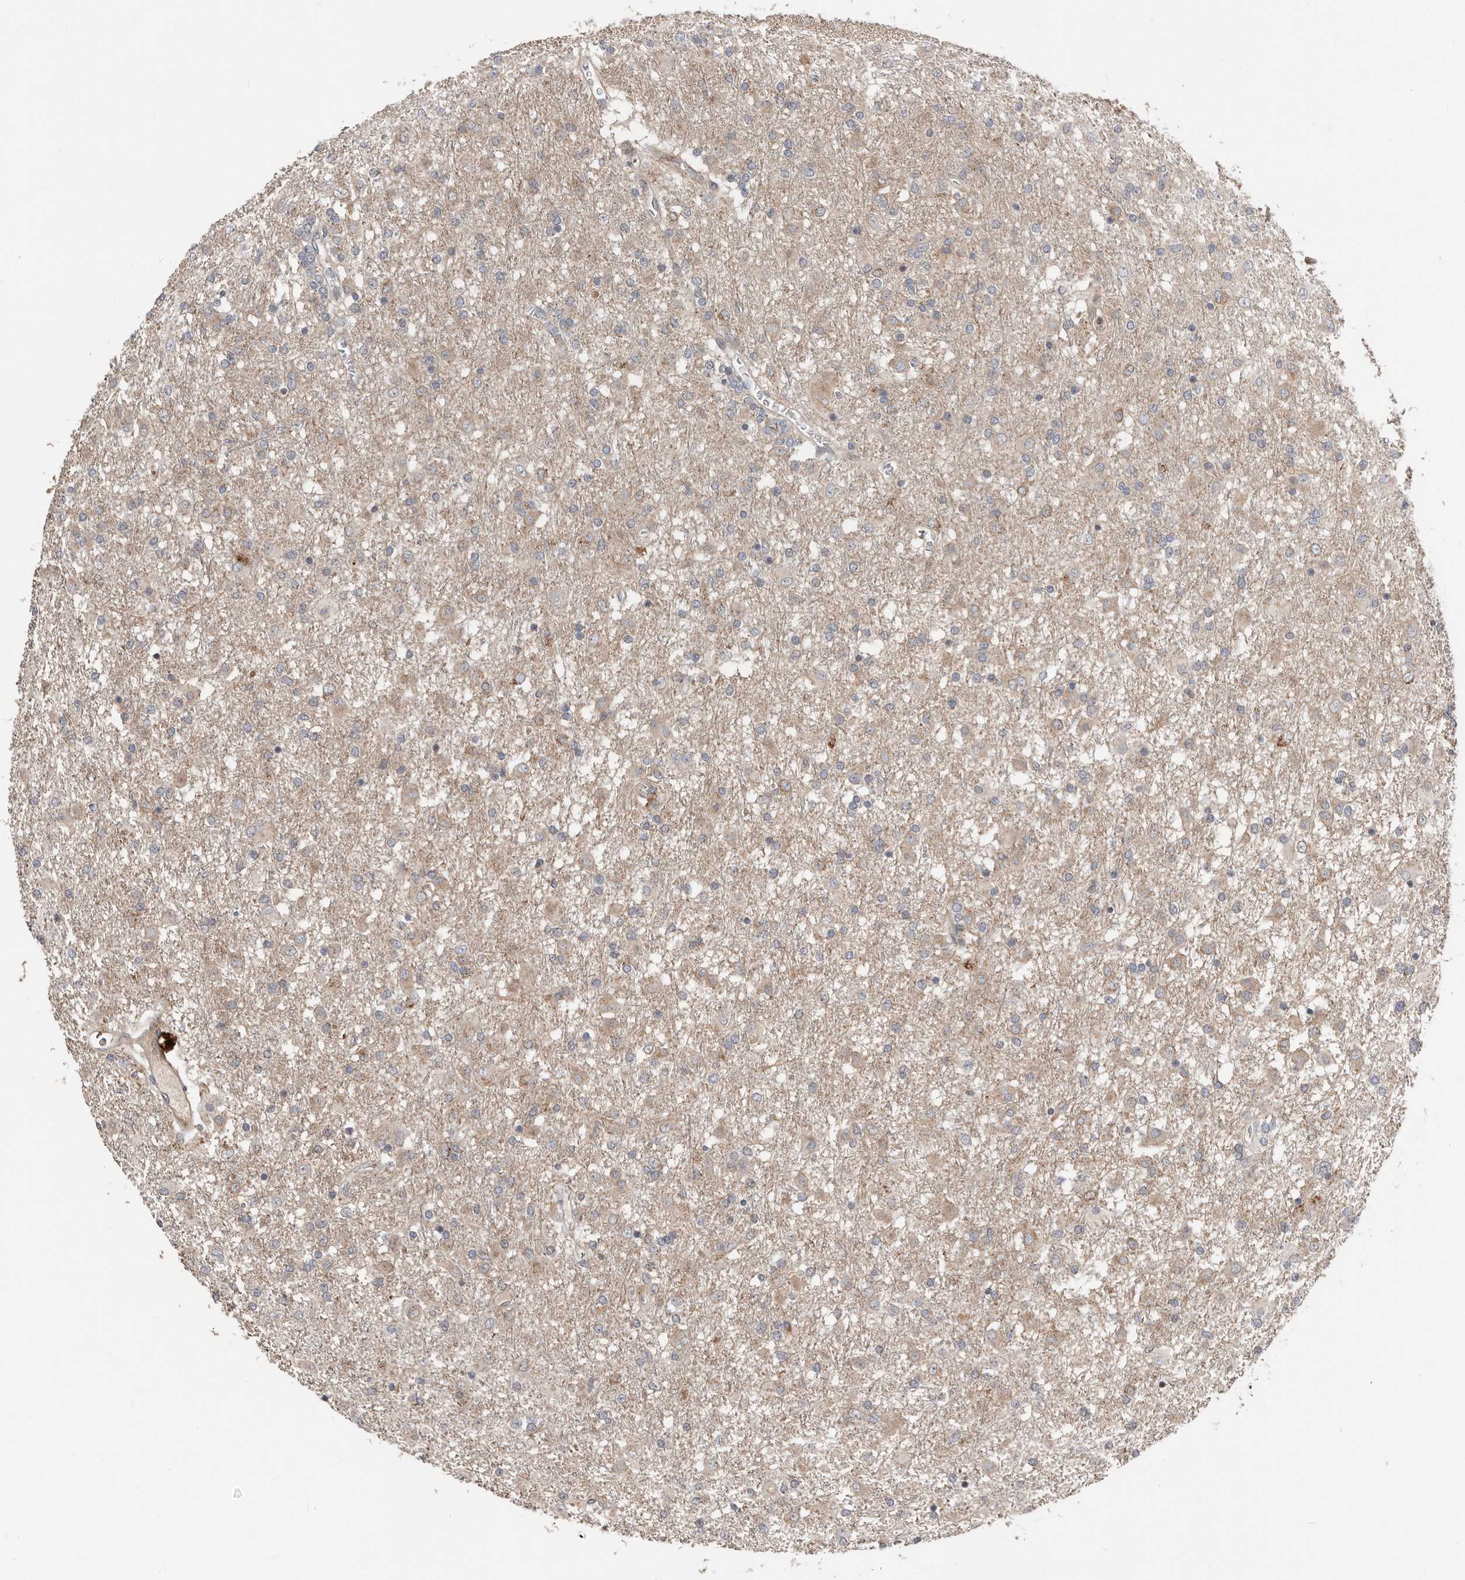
{"staining": {"intensity": "weak", "quantity": "25%-75%", "location": "cytoplasmic/membranous"}, "tissue": "glioma", "cell_type": "Tumor cells", "image_type": "cancer", "snomed": [{"axis": "morphology", "description": "Glioma, malignant, Low grade"}, {"axis": "topography", "description": "Brain"}], "caption": "Protein staining exhibits weak cytoplasmic/membranous positivity in about 25%-75% of tumor cells in malignant glioma (low-grade). (DAB = brown stain, brightfield microscopy at high magnification).", "gene": "SMYD4", "patient": {"sex": "male", "age": 65}}